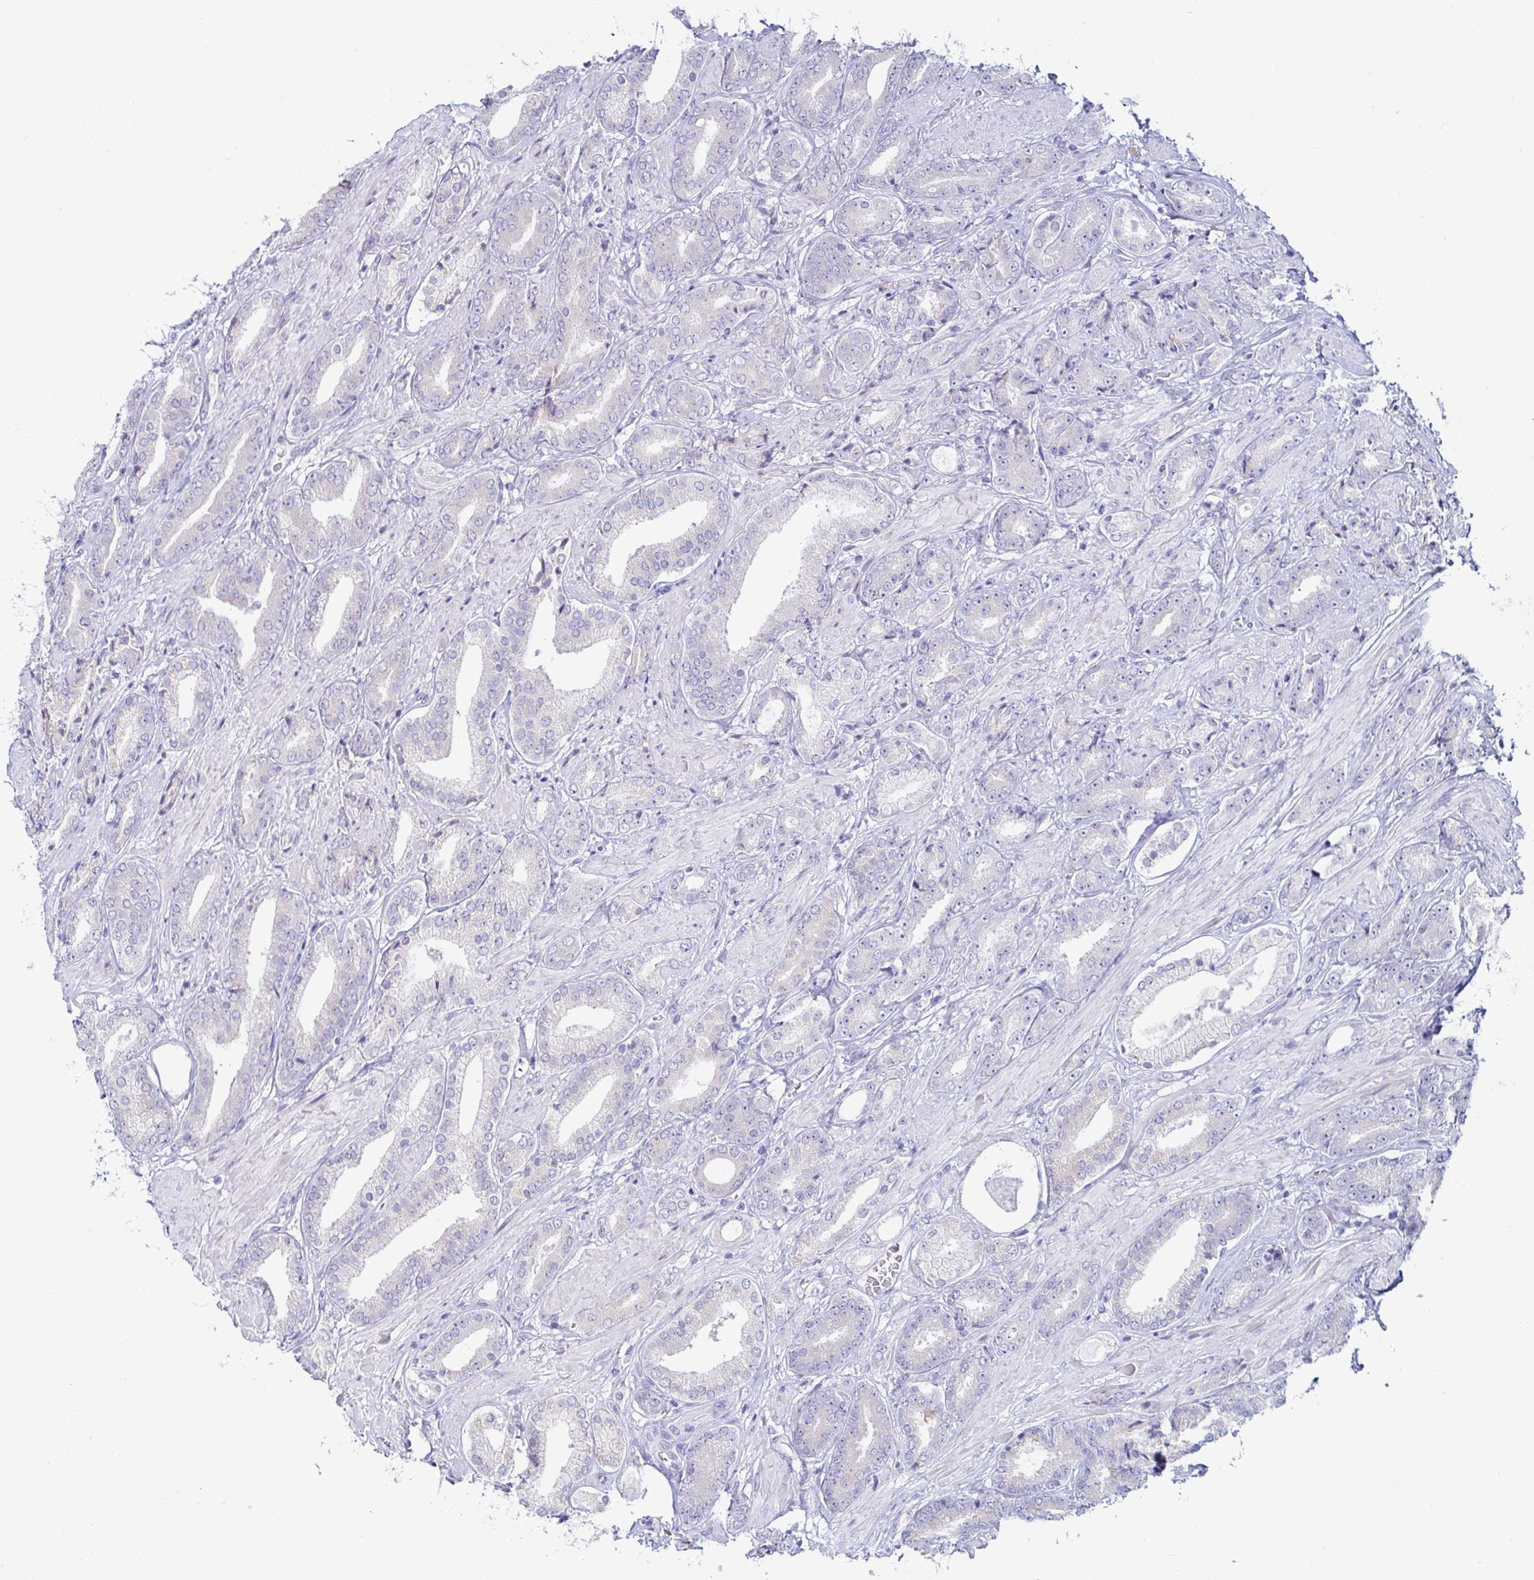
{"staining": {"intensity": "negative", "quantity": "none", "location": "none"}, "tissue": "prostate cancer", "cell_type": "Tumor cells", "image_type": "cancer", "snomed": [{"axis": "morphology", "description": "Adenocarcinoma, High grade"}, {"axis": "topography", "description": "Prostate"}], "caption": "This is an immunohistochemistry (IHC) photomicrograph of prostate cancer (high-grade adenocarcinoma). There is no staining in tumor cells.", "gene": "TFPI2", "patient": {"sex": "male", "age": 56}}